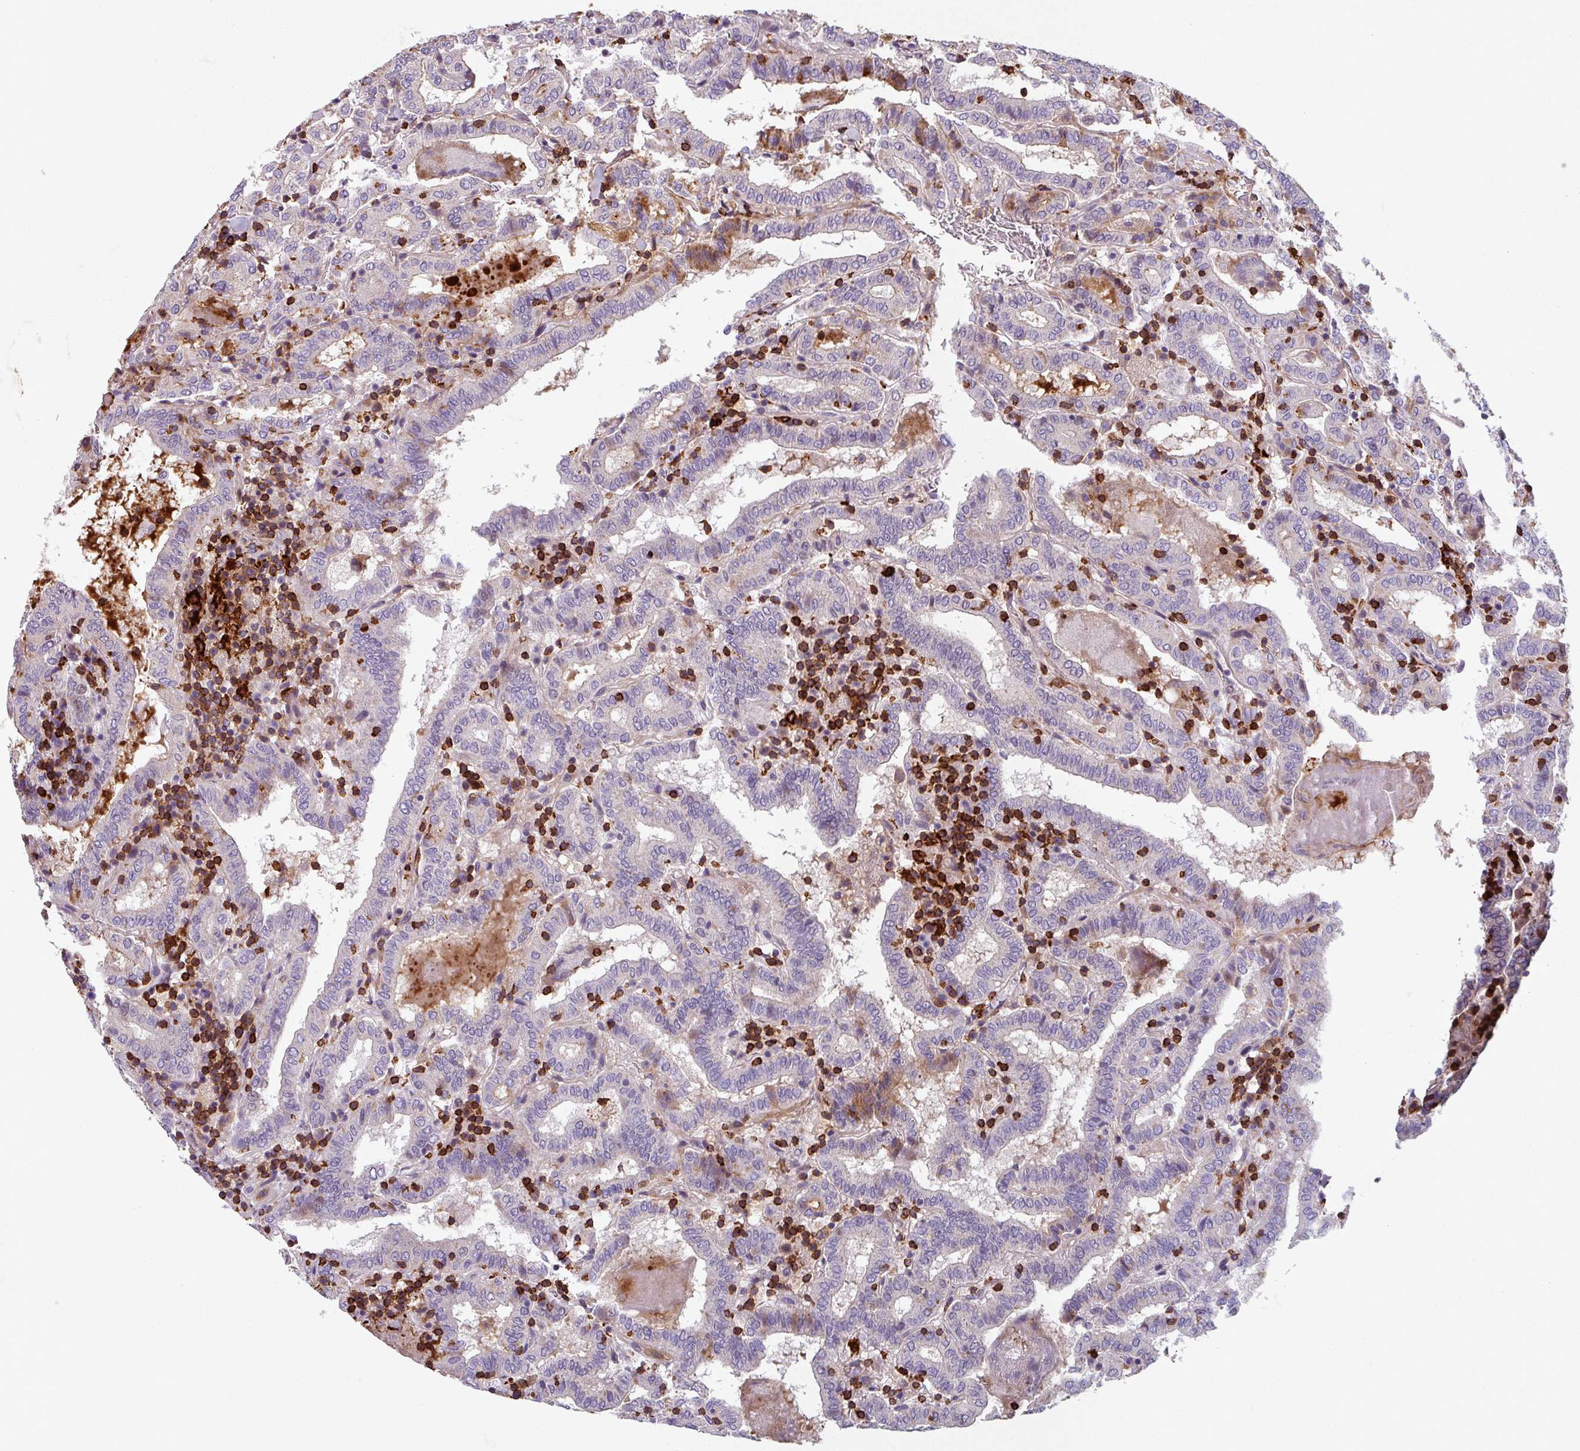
{"staining": {"intensity": "negative", "quantity": "none", "location": "none"}, "tissue": "thyroid cancer", "cell_type": "Tumor cells", "image_type": "cancer", "snomed": [{"axis": "morphology", "description": "Papillary adenocarcinoma, NOS"}, {"axis": "topography", "description": "Thyroid gland"}], "caption": "Histopathology image shows no protein staining in tumor cells of thyroid papillary adenocarcinoma tissue. (DAB IHC, high magnification).", "gene": "NEDD9", "patient": {"sex": "female", "age": 72}}